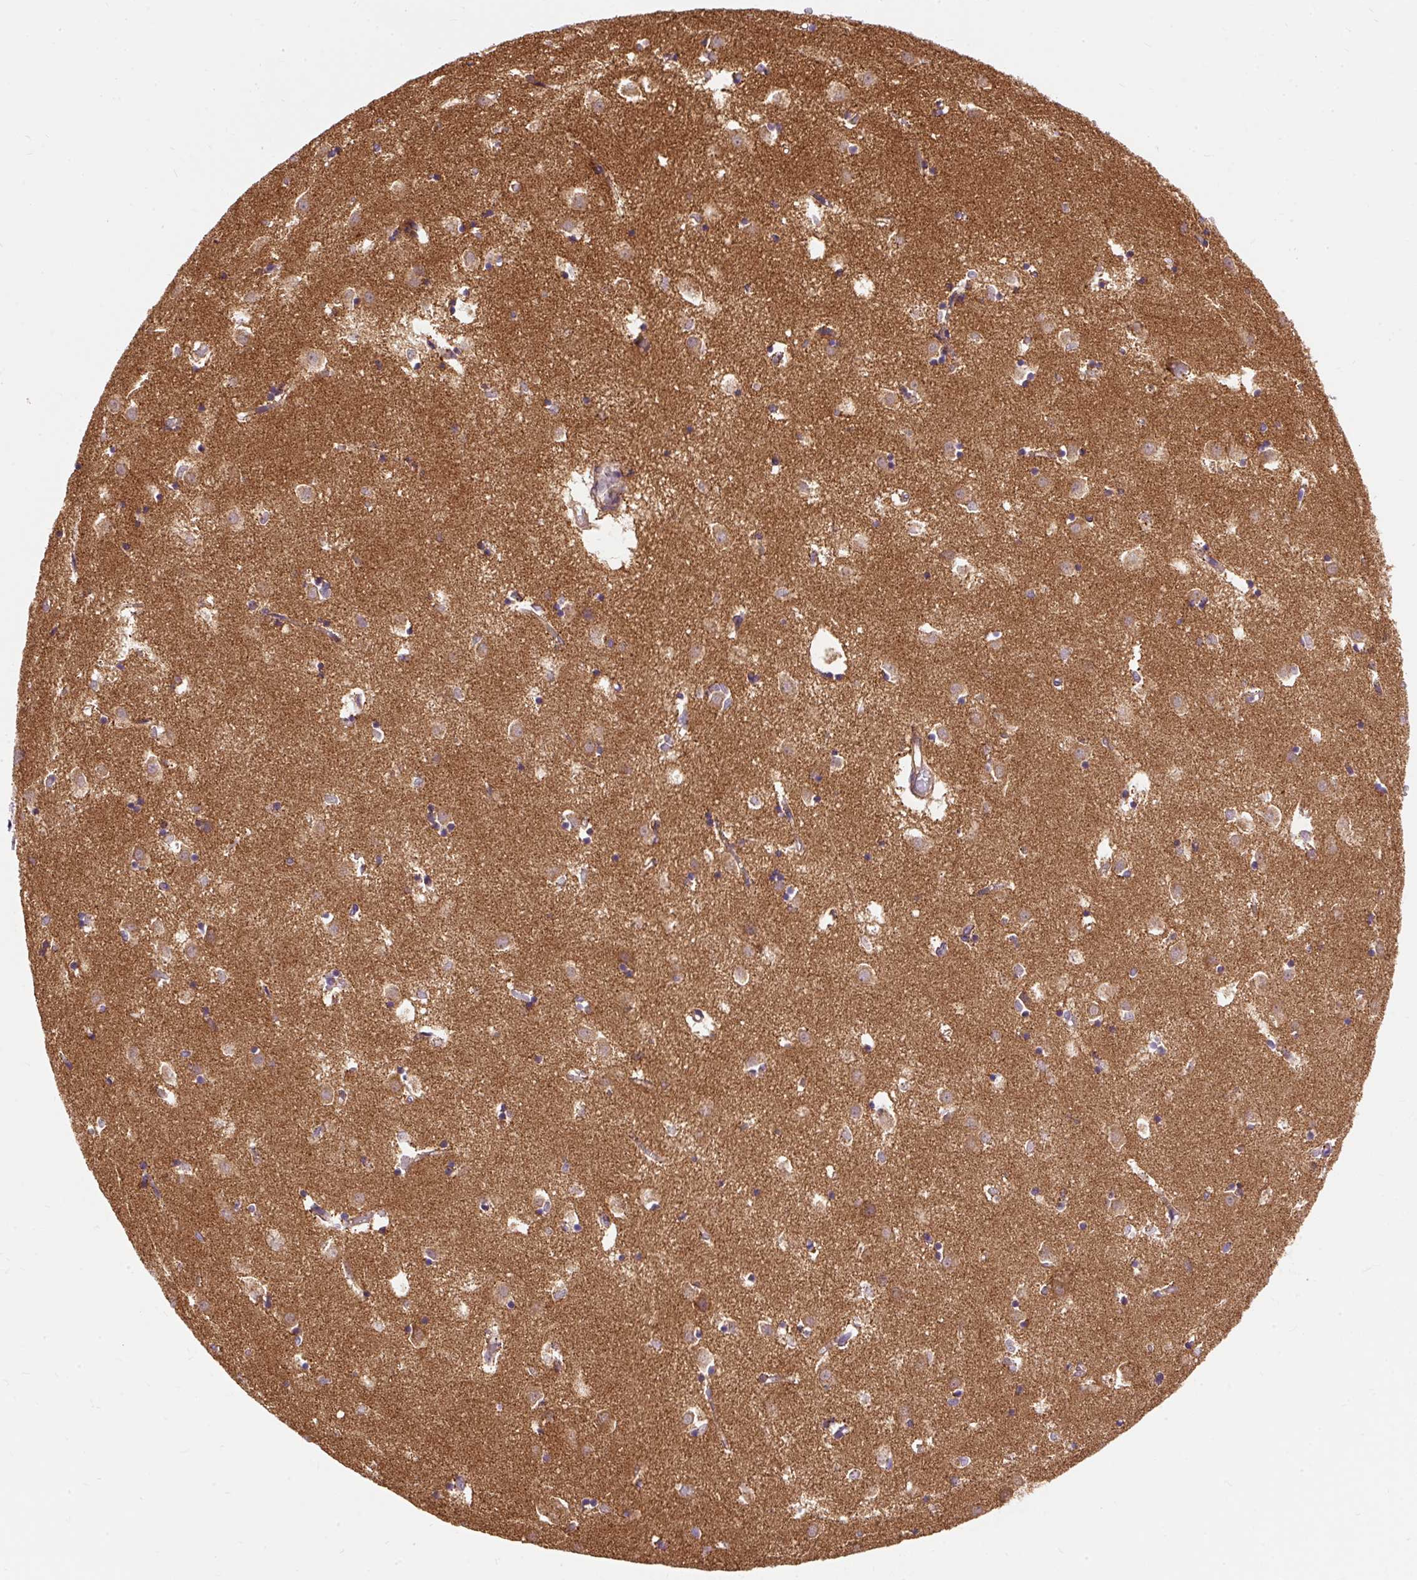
{"staining": {"intensity": "moderate", "quantity": "<25%", "location": "cytoplasmic/membranous"}, "tissue": "caudate", "cell_type": "Glial cells", "image_type": "normal", "snomed": [{"axis": "morphology", "description": "Normal tissue, NOS"}, {"axis": "topography", "description": "Lateral ventricle wall"}], "caption": "Human caudate stained with a protein marker shows moderate staining in glial cells.", "gene": "CEP290", "patient": {"sex": "male", "age": 70}}